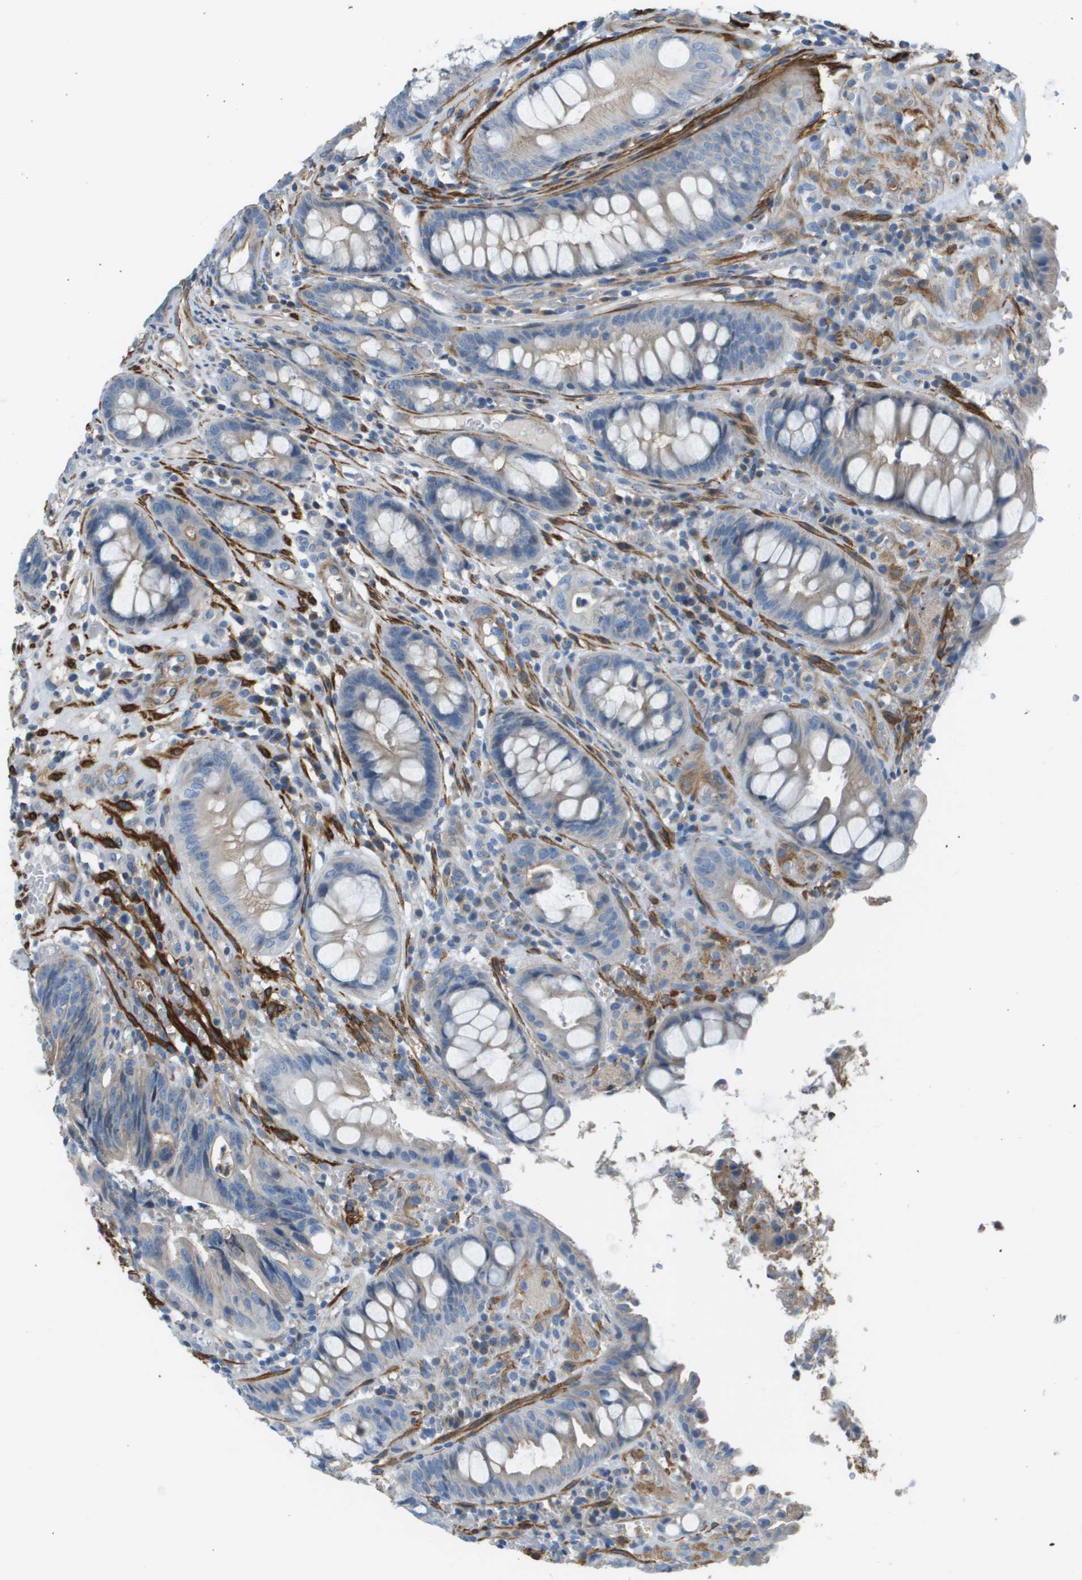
{"staining": {"intensity": "negative", "quantity": "none", "location": "none"}, "tissue": "colorectal cancer", "cell_type": "Tumor cells", "image_type": "cancer", "snomed": [{"axis": "morphology", "description": "Adenocarcinoma, NOS"}, {"axis": "topography", "description": "Colon"}], "caption": "The immunohistochemistry image has no significant positivity in tumor cells of colorectal cancer tissue.", "gene": "MYH11", "patient": {"sex": "female", "age": 57}}